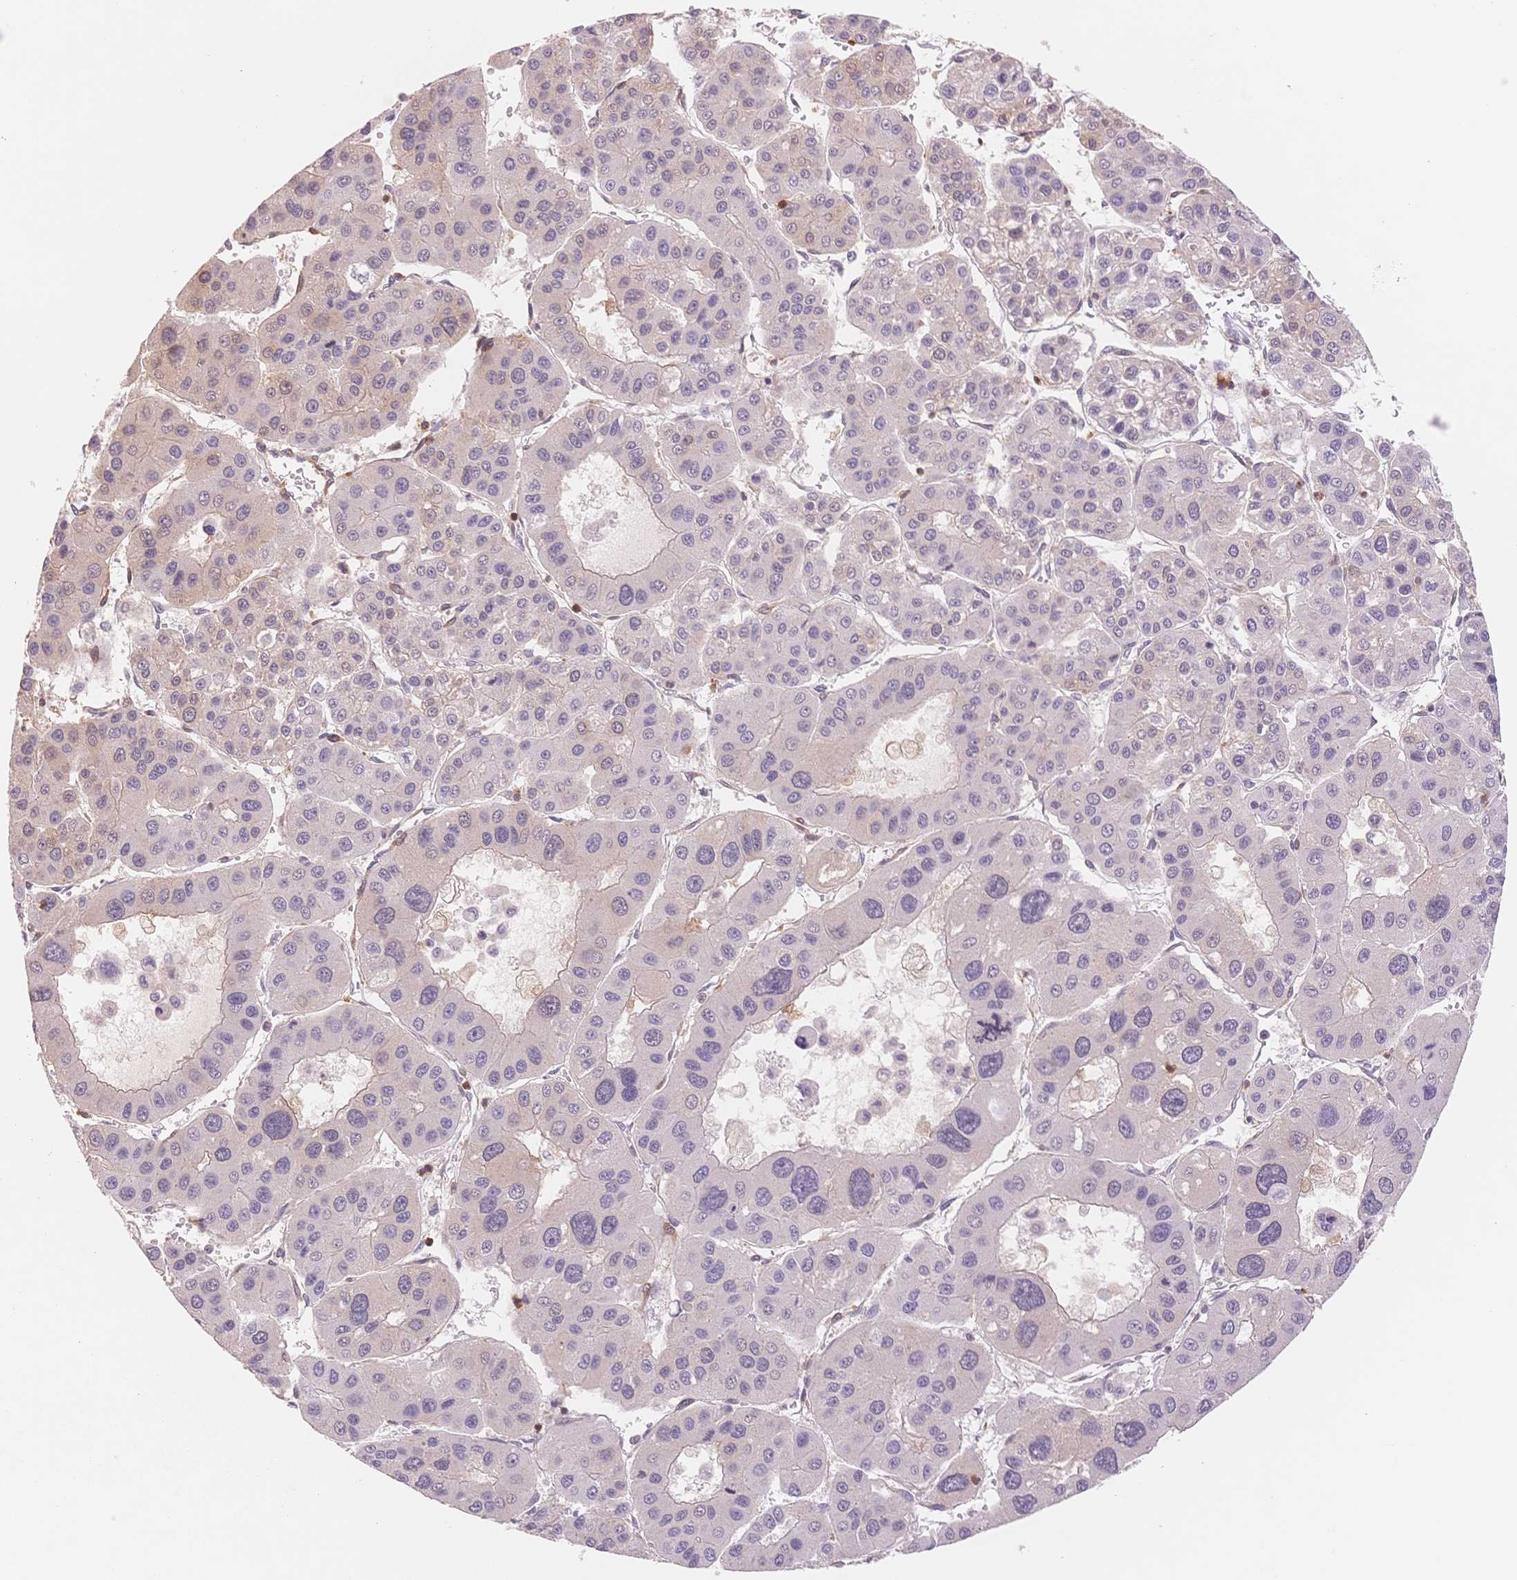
{"staining": {"intensity": "negative", "quantity": "none", "location": "none"}, "tissue": "liver cancer", "cell_type": "Tumor cells", "image_type": "cancer", "snomed": [{"axis": "morphology", "description": "Carcinoma, Hepatocellular, NOS"}, {"axis": "topography", "description": "Liver"}], "caption": "Immunohistochemistry (IHC) image of human hepatocellular carcinoma (liver) stained for a protein (brown), which exhibits no expression in tumor cells.", "gene": "STK39", "patient": {"sex": "male", "age": 73}}